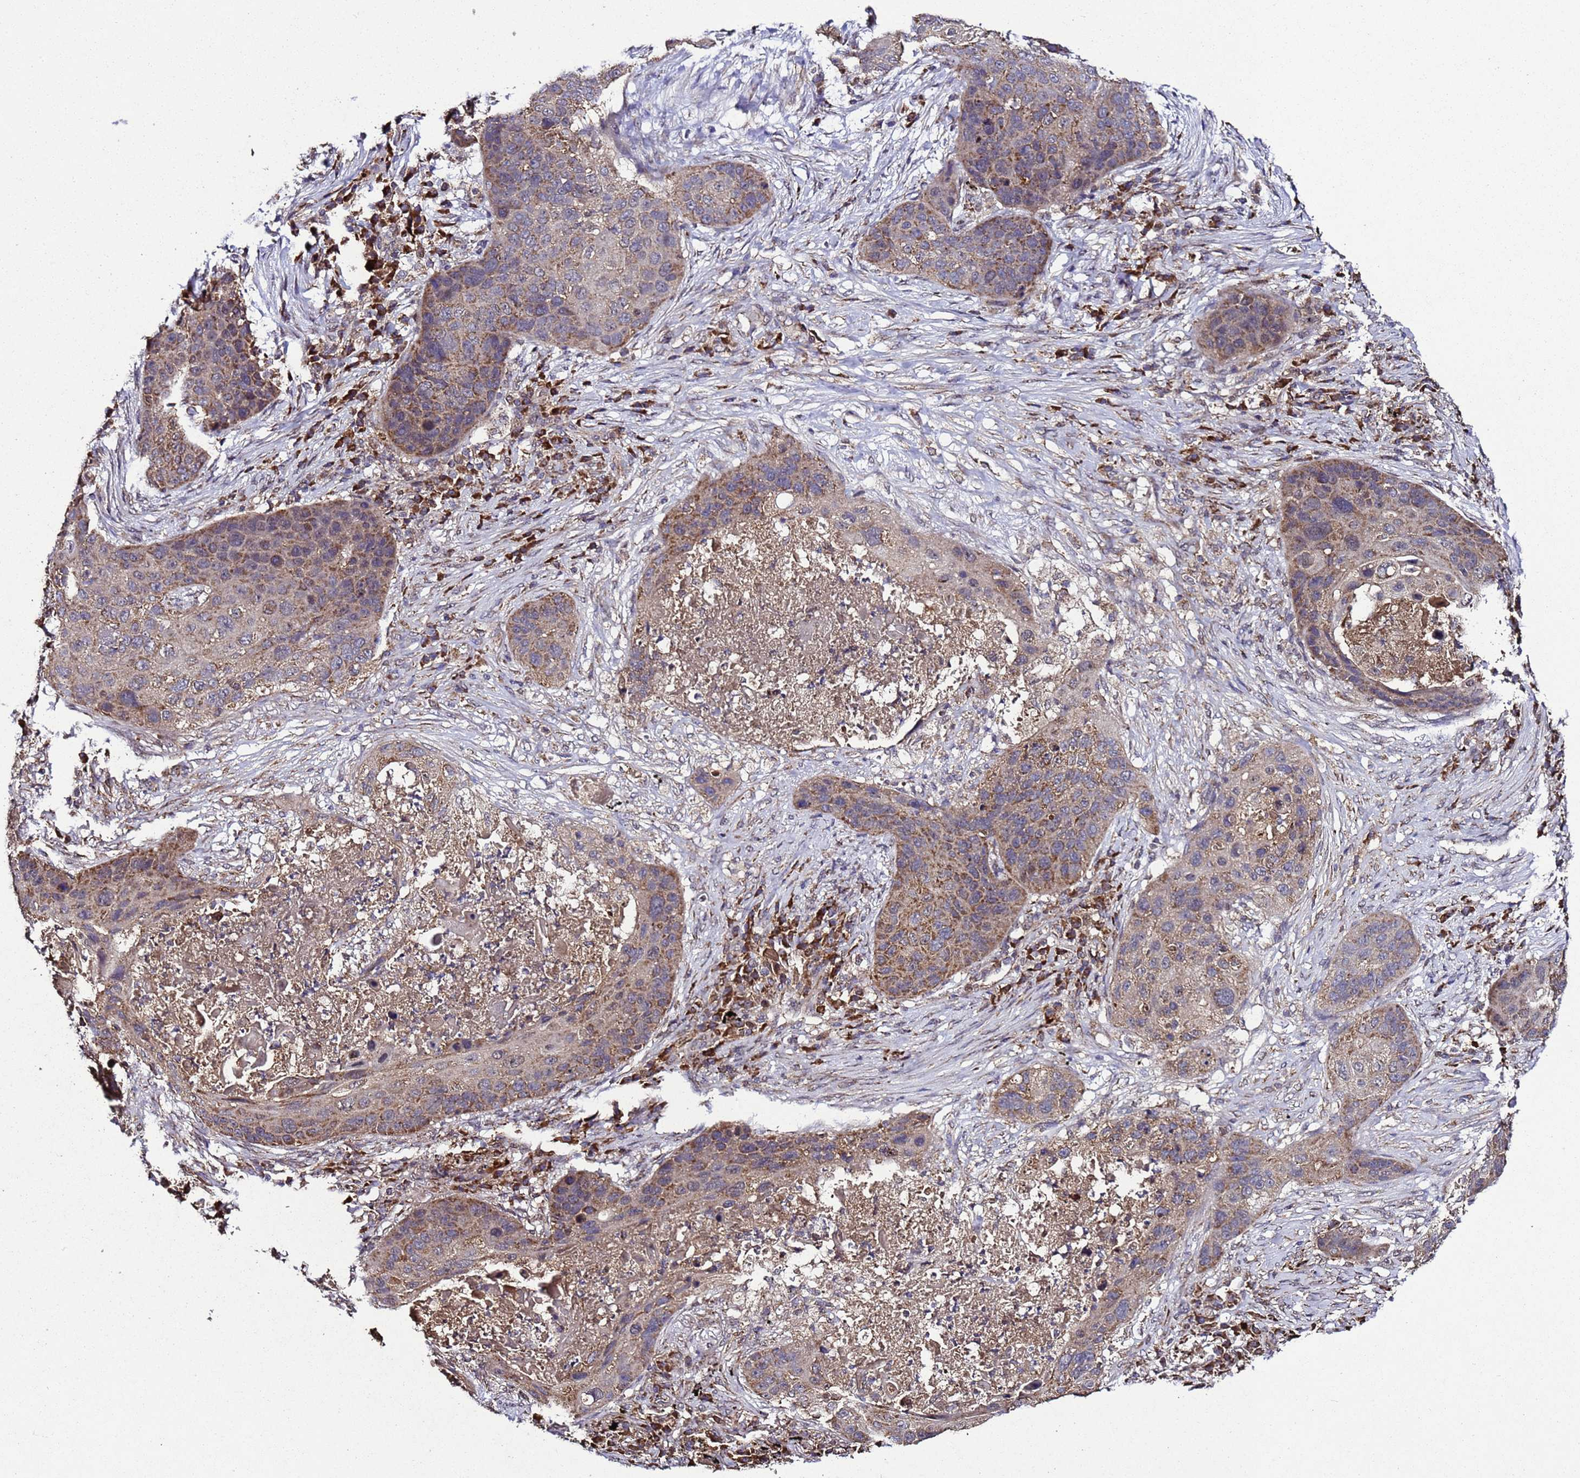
{"staining": {"intensity": "moderate", "quantity": ">75%", "location": "cytoplasmic/membranous"}, "tissue": "lung cancer", "cell_type": "Tumor cells", "image_type": "cancer", "snomed": [{"axis": "morphology", "description": "Squamous cell carcinoma, NOS"}, {"axis": "topography", "description": "Lung"}], "caption": "This is an image of immunohistochemistry (IHC) staining of squamous cell carcinoma (lung), which shows moderate staining in the cytoplasmic/membranous of tumor cells.", "gene": "HSPBAP1", "patient": {"sex": "female", "age": 63}}